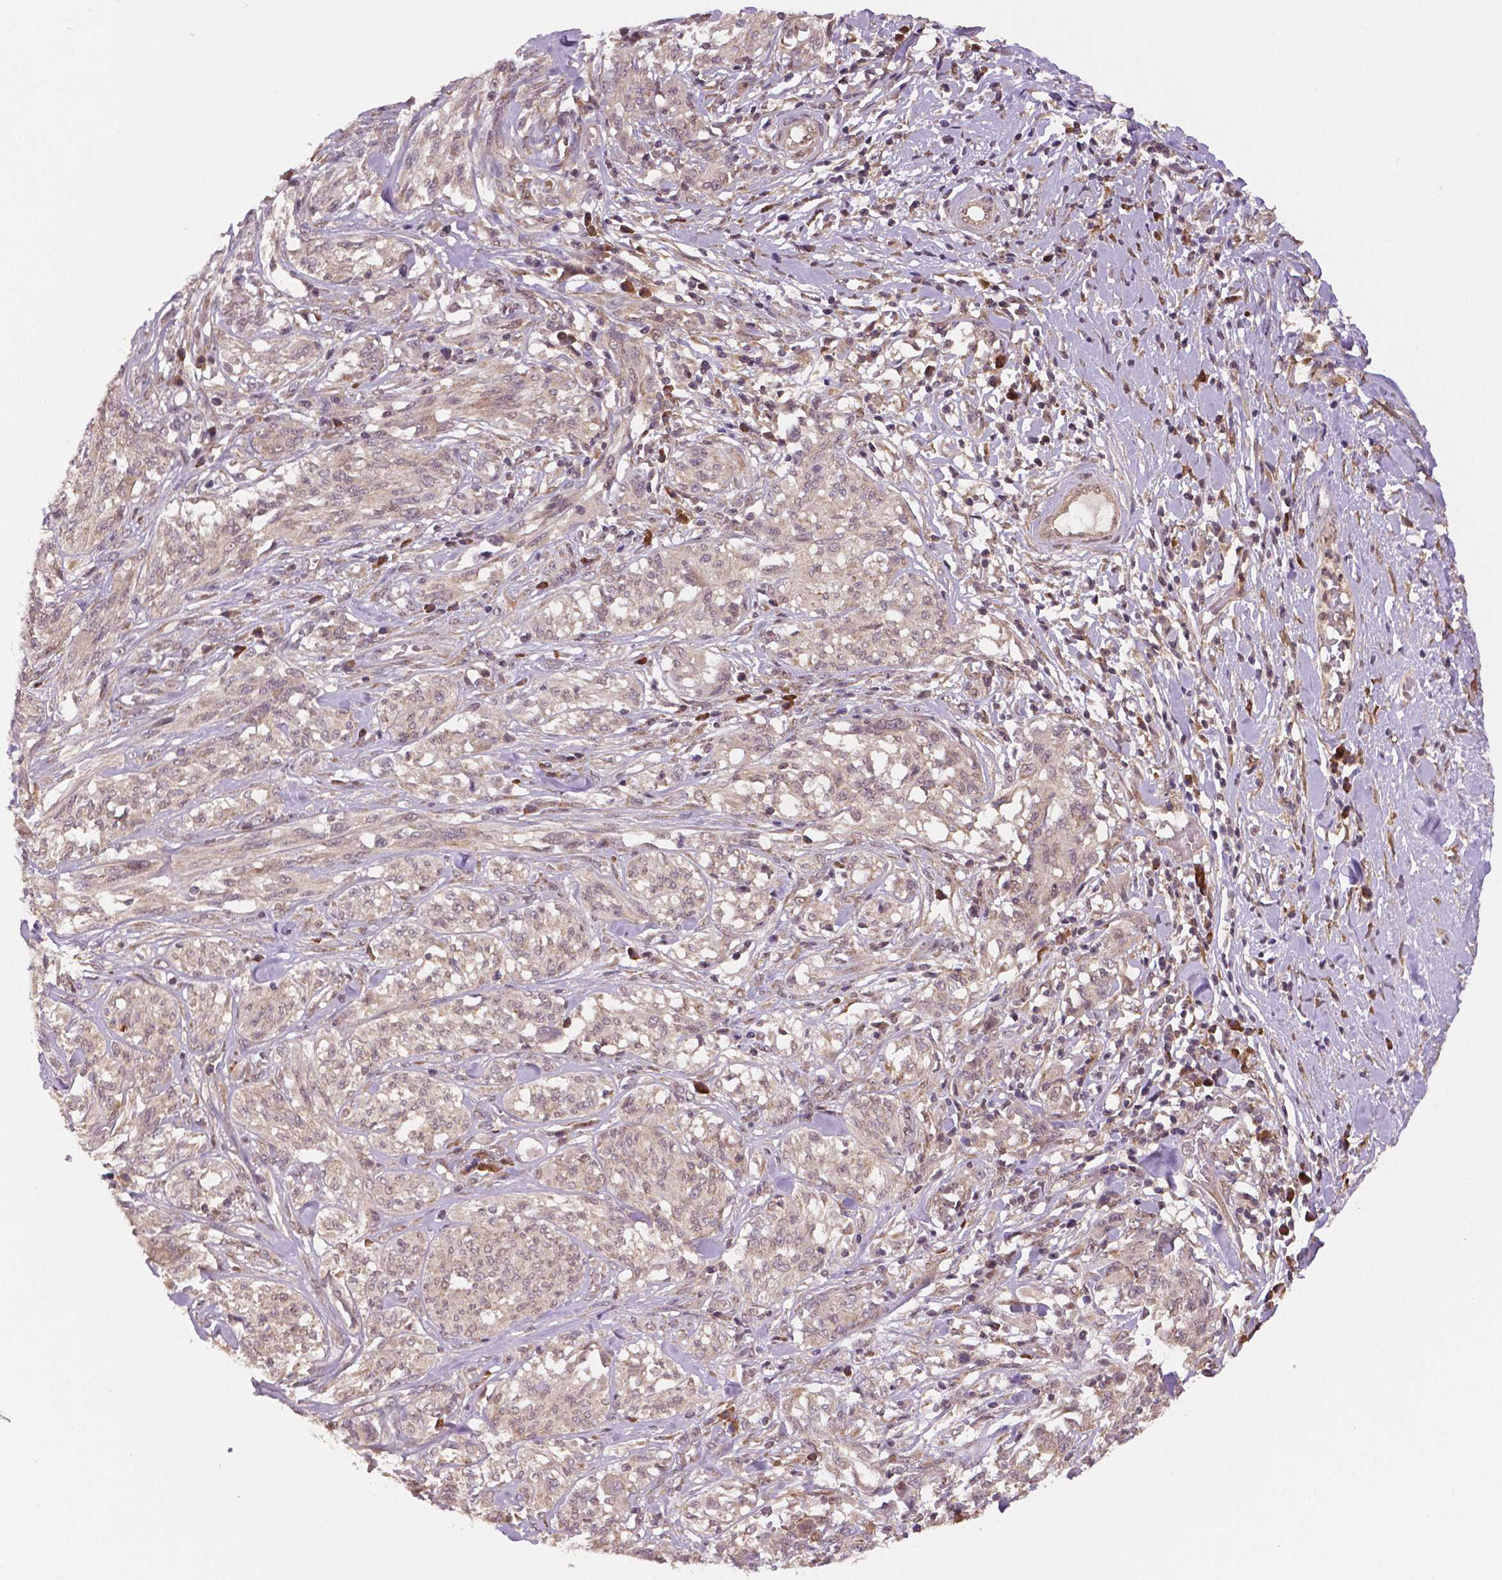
{"staining": {"intensity": "negative", "quantity": "none", "location": "none"}, "tissue": "melanoma", "cell_type": "Tumor cells", "image_type": "cancer", "snomed": [{"axis": "morphology", "description": "Malignant melanoma, NOS"}, {"axis": "topography", "description": "Skin"}], "caption": "This is an immunohistochemistry image of malignant melanoma. There is no expression in tumor cells.", "gene": "STAT3", "patient": {"sex": "female", "age": 91}}